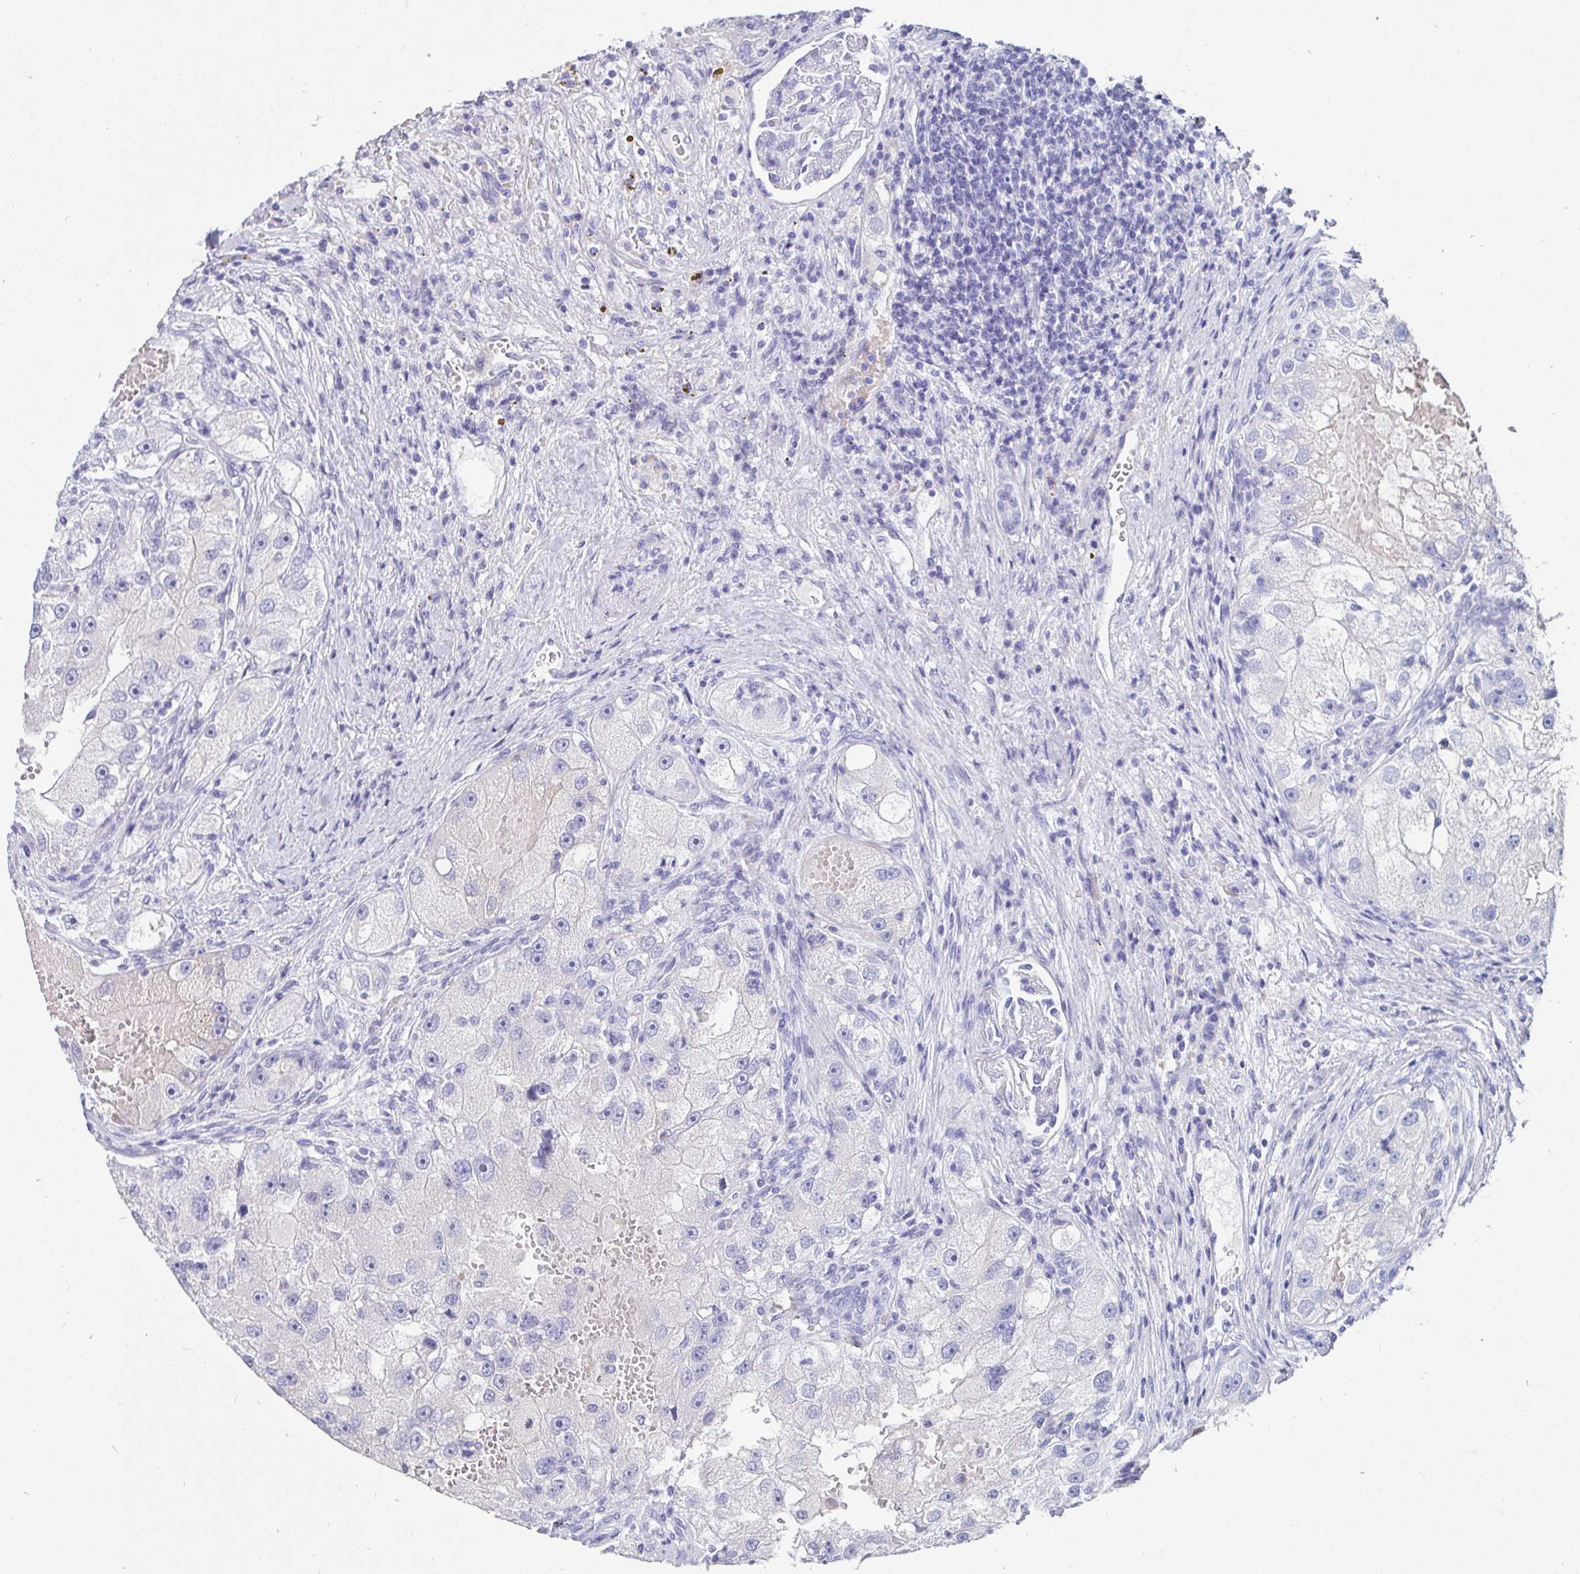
{"staining": {"intensity": "negative", "quantity": "none", "location": "none"}, "tissue": "renal cancer", "cell_type": "Tumor cells", "image_type": "cancer", "snomed": [{"axis": "morphology", "description": "Adenocarcinoma, NOS"}, {"axis": "topography", "description": "Kidney"}], "caption": "Immunohistochemical staining of human renal cancer reveals no significant staining in tumor cells.", "gene": "ZPBP2", "patient": {"sex": "male", "age": 63}}